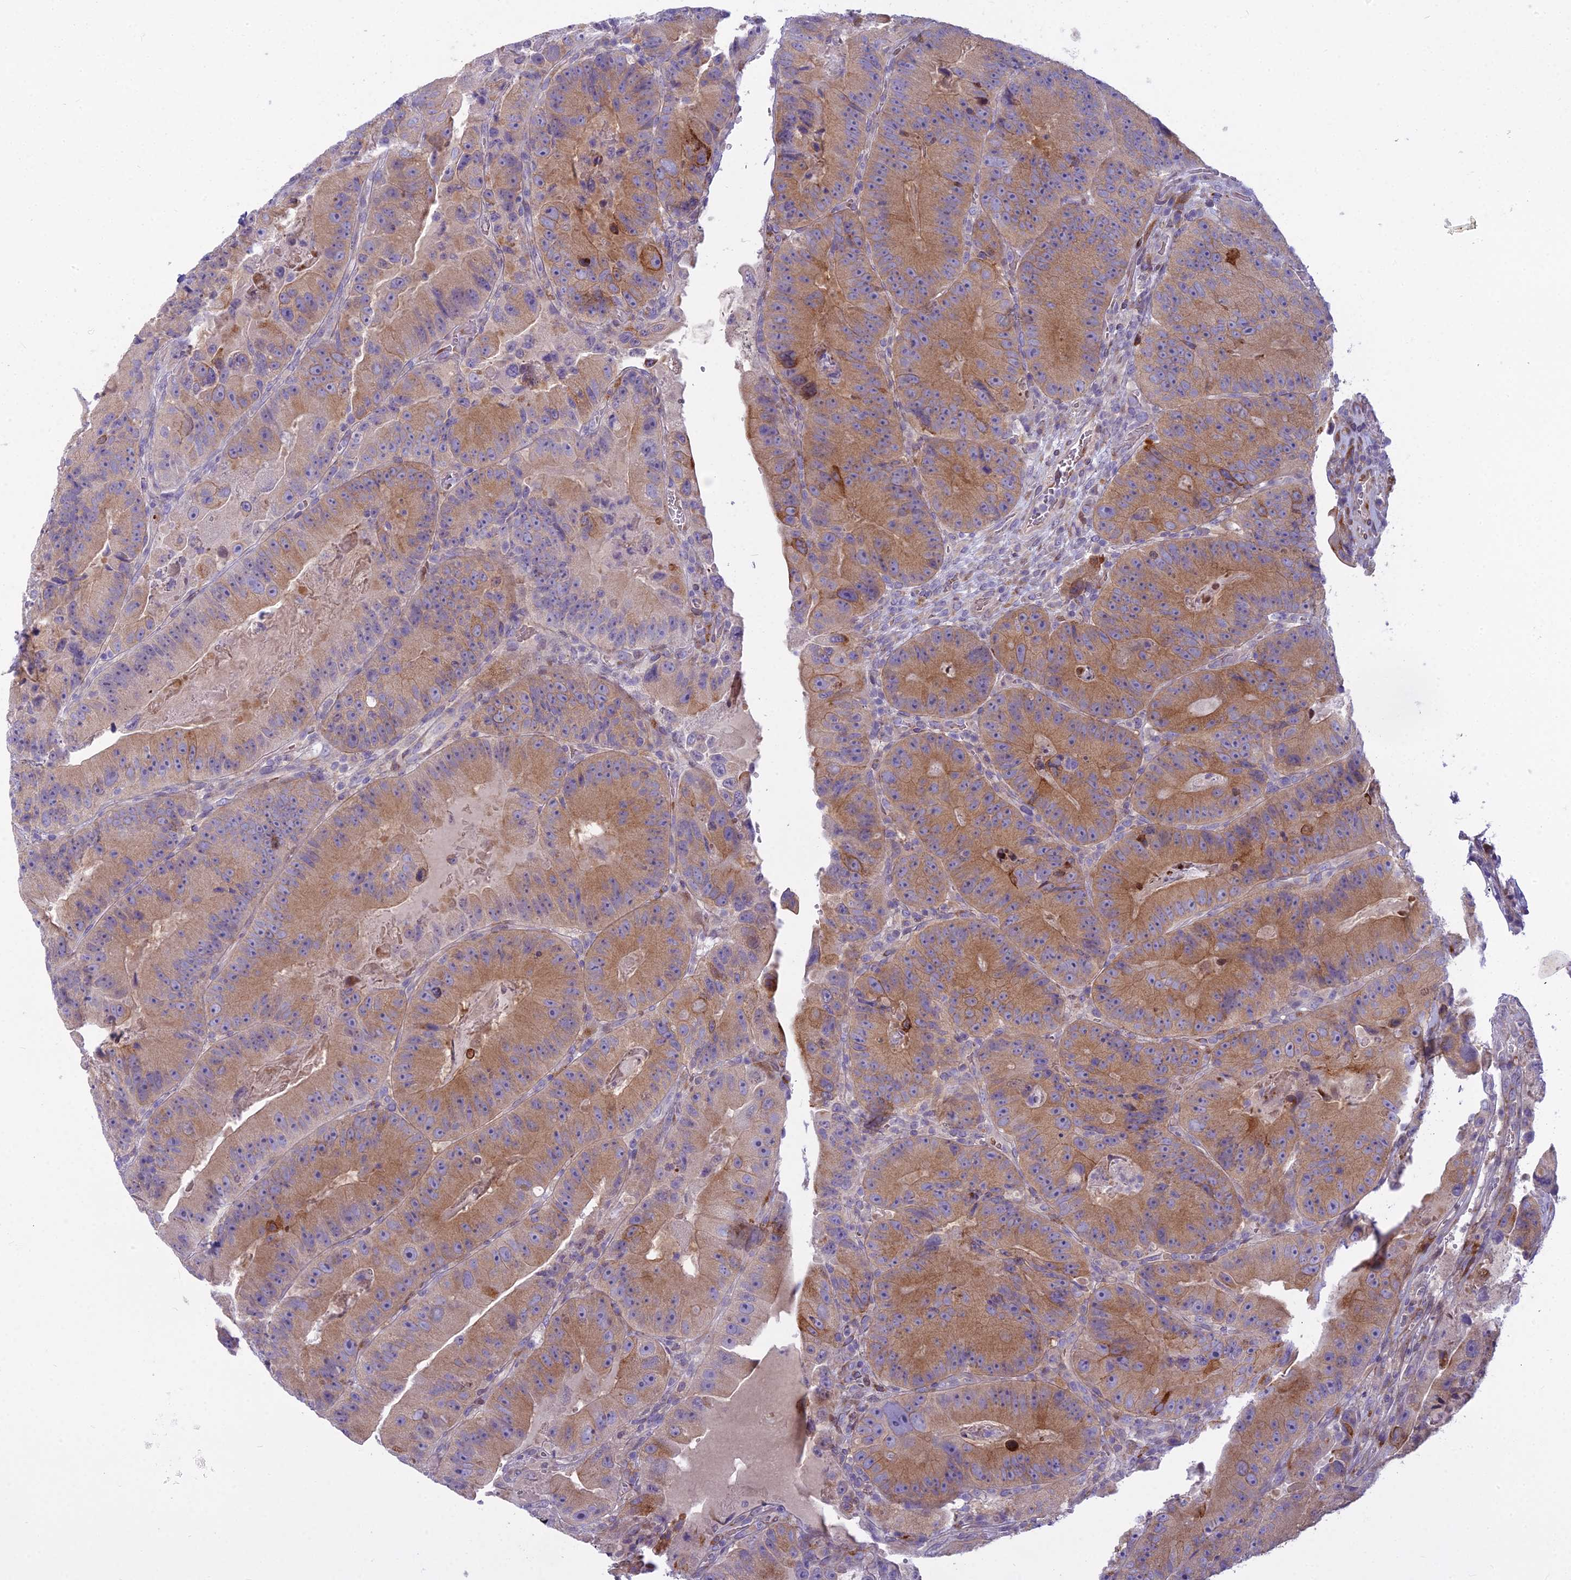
{"staining": {"intensity": "moderate", "quantity": ">75%", "location": "cytoplasmic/membranous"}, "tissue": "colorectal cancer", "cell_type": "Tumor cells", "image_type": "cancer", "snomed": [{"axis": "morphology", "description": "Adenocarcinoma, NOS"}, {"axis": "topography", "description": "Colon"}], "caption": "Colorectal adenocarcinoma was stained to show a protein in brown. There is medium levels of moderate cytoplasmic/membranous staining in about >75% of tumor cells. (DAB = brown stain, brightfield microscopy at high magnification).", "gene": "PCDHB14", "patient": {"sex": "female", "age": 86}}